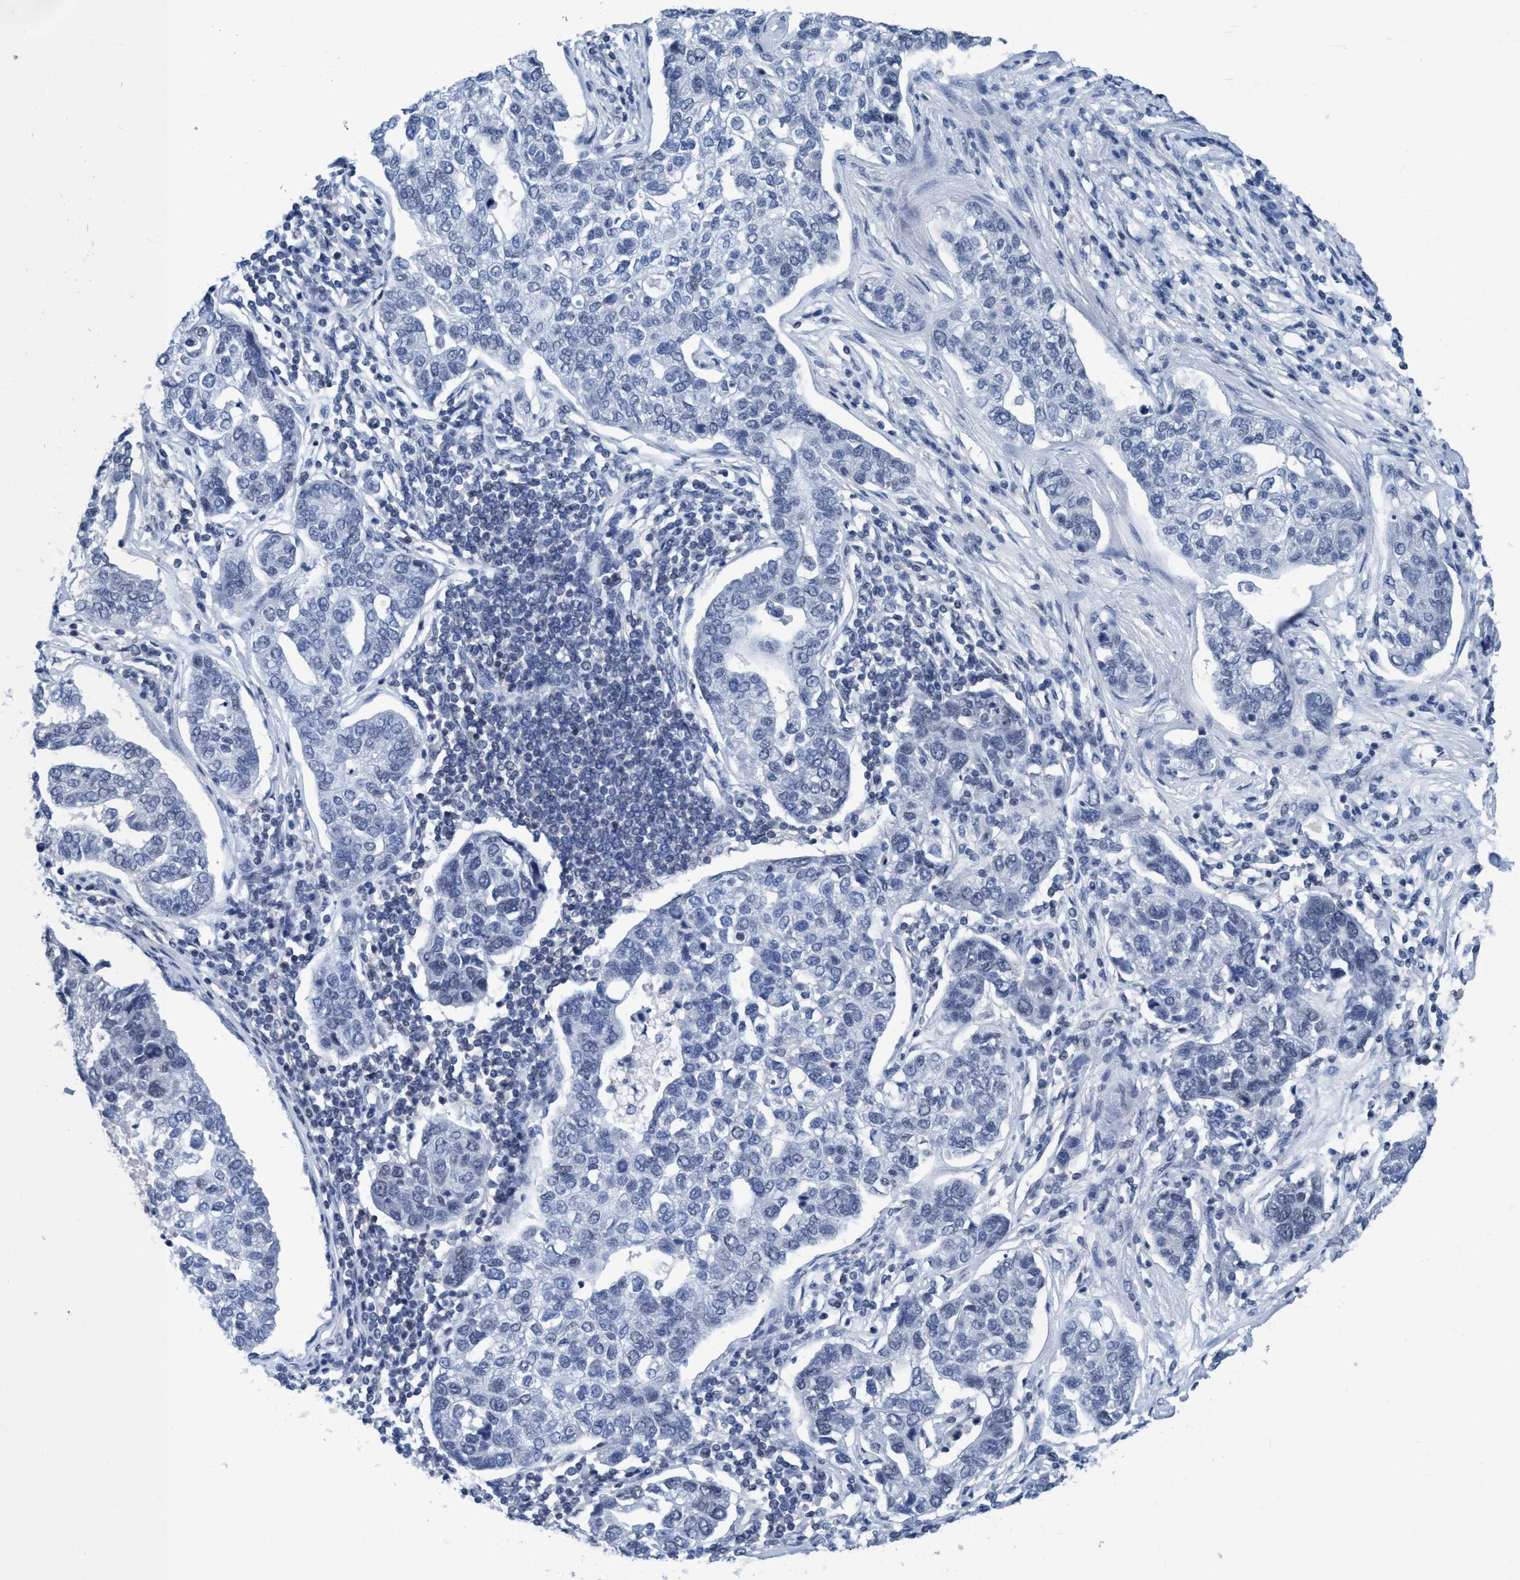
{"staining": {"intensity": "negative", "quantity": "none", "location": "none"}, "tissue": "pancreatic cancer", "cell_type": "Tumor cells", "image_type": "cancer", "snomed": [{"axis": "morphology", "description": "Adenocarcinoma, NOS"}, {"axis": "topography", "description": "Pancreas"}], "caption": "Immunohistochemistry photomicrograph of human pancreatic cancer (adenocarcinoma) stained for a protein (brown), which displays no positivity in tumor cells.", "gene": "DNAI1", "patient": {"sex": "female", "age": 61}}